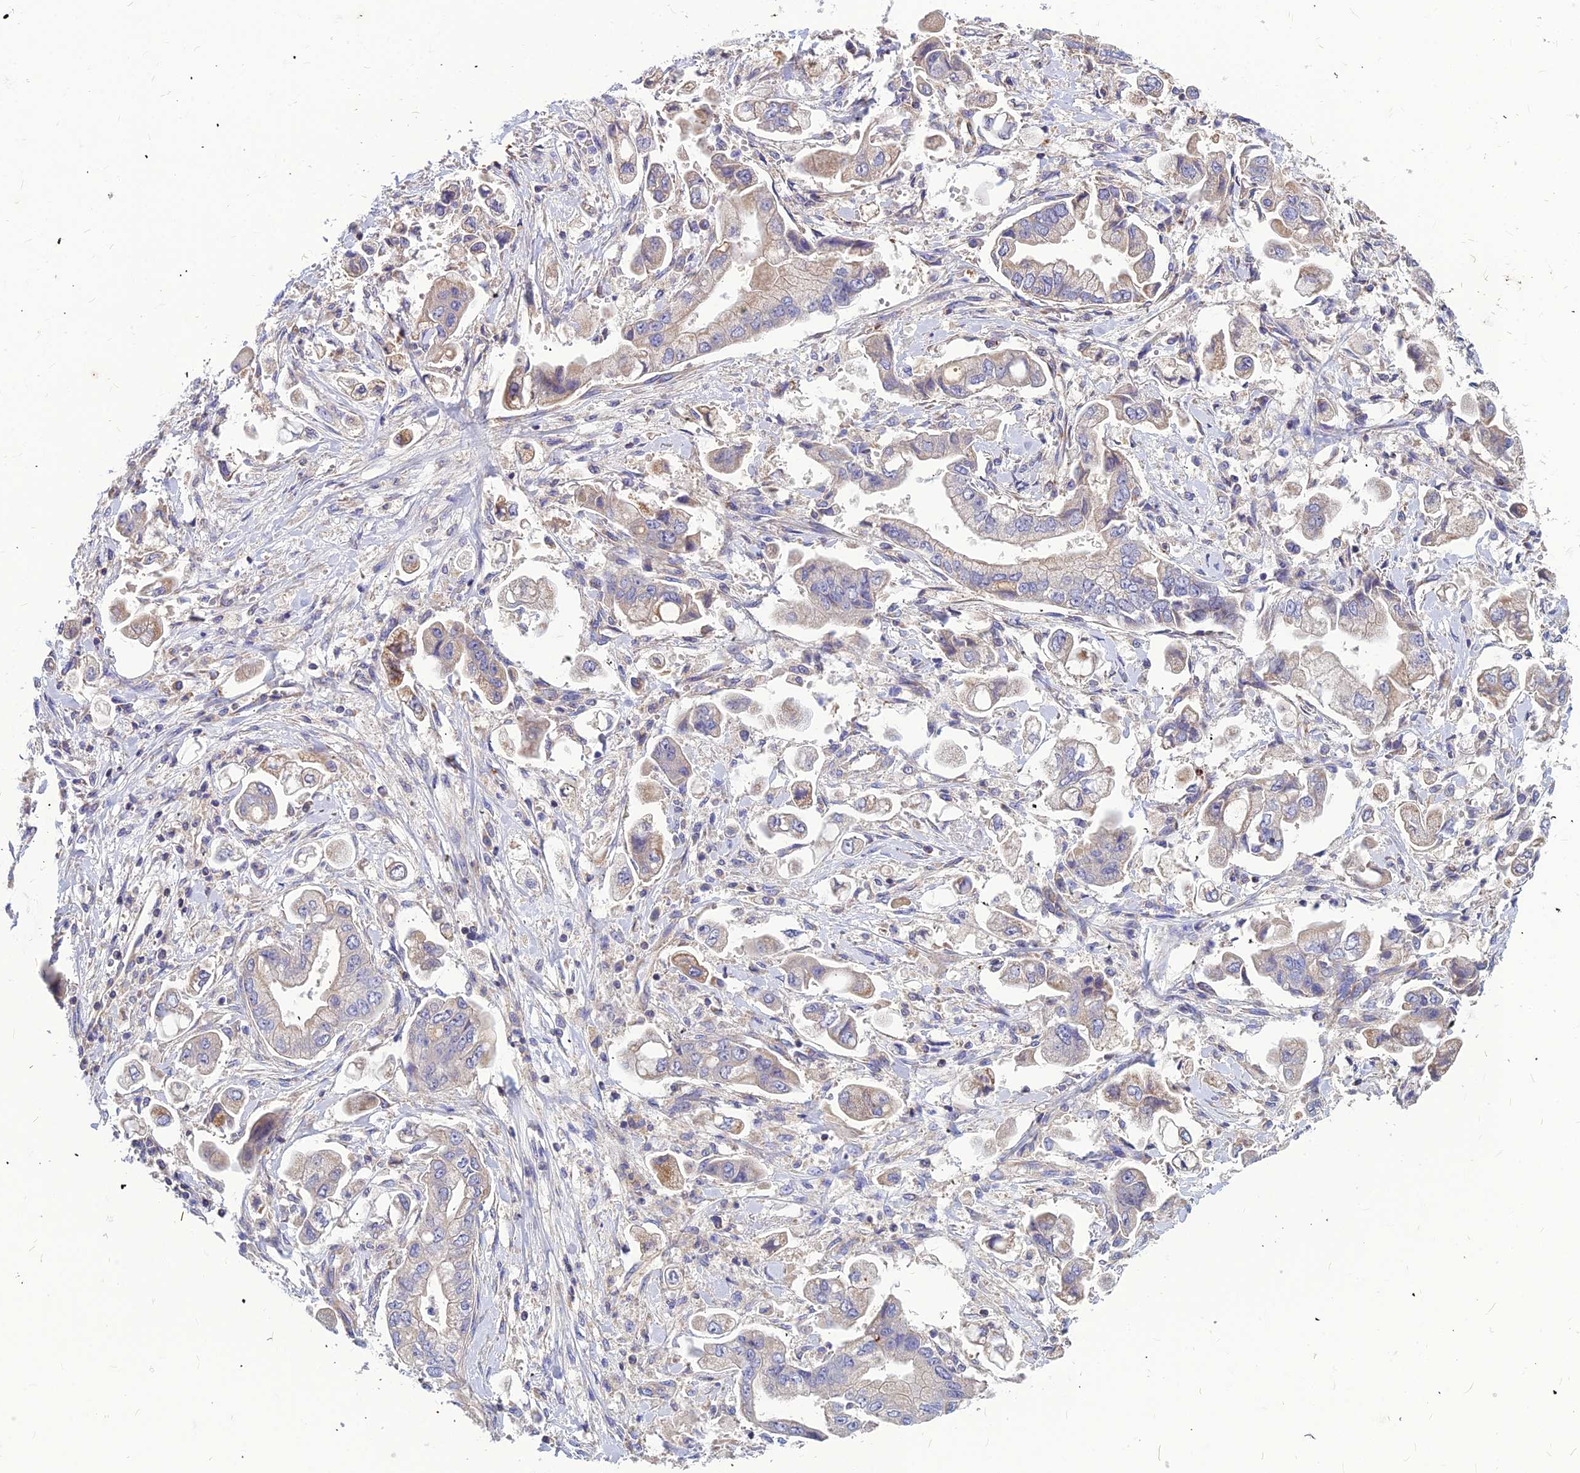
{"staining": {"intensity": "negative", "quantity": "none", "location": "none"}, "tissue": "stomach cancer", "cell_type": "Tumor cells", "image_type": "cancer", "snomed": [{"axis": "morphology", "description": "Adenocarcinoma, NOS"}, {"axis": "topography", "description": "Stomach"}], "caption": "This is a photomicrograph of immunohistochemistry staining of stomach cancer (adenocarcinoma), which shows no positivity in tumor cells.", "gene": "ASPHD1", "patient": {"sex": "male", "age": 62}}